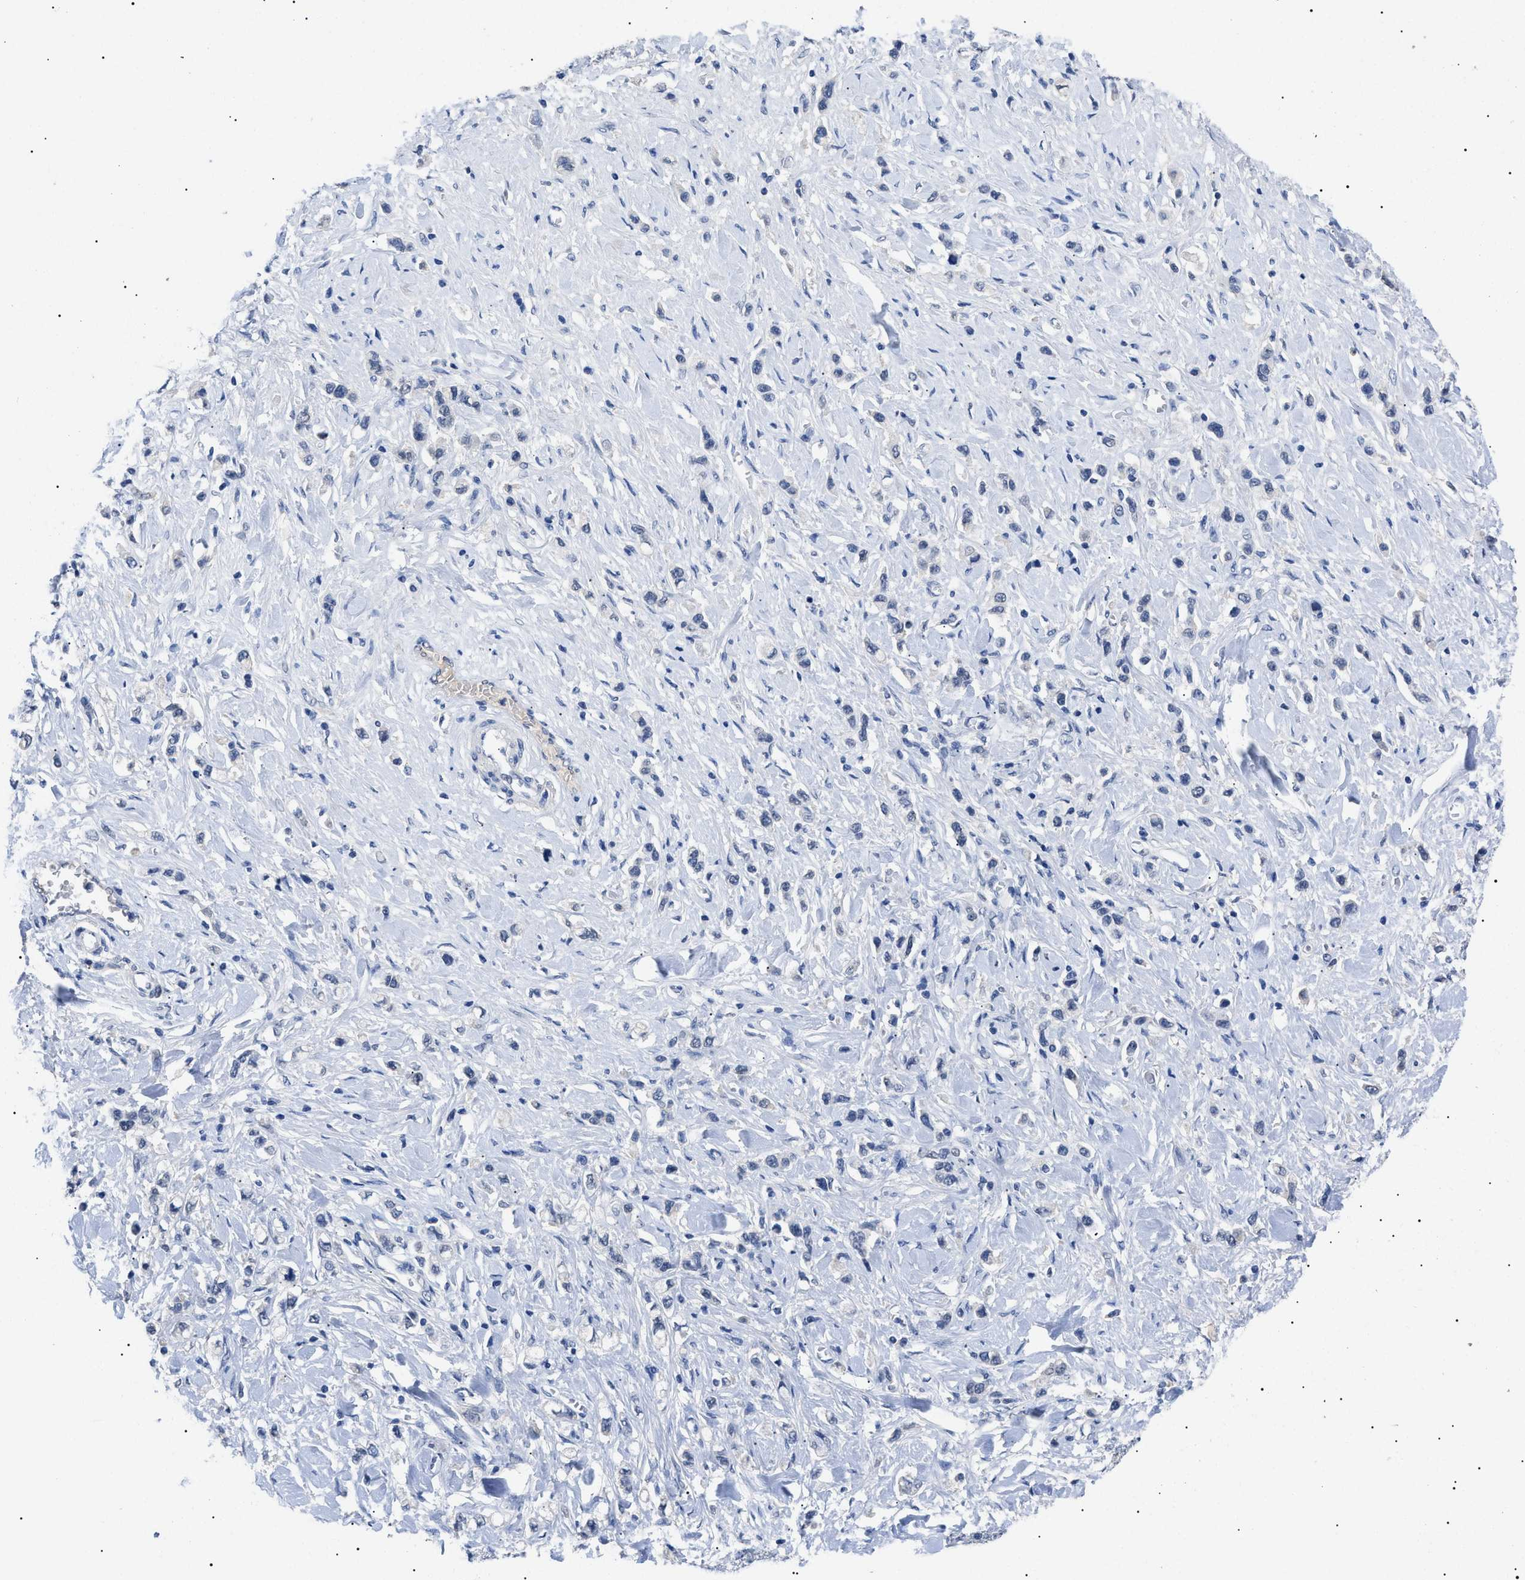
{"staining": {"intensity": "negative", "quantity": "none", "location": "none"}, "tissue": "stomach cancer", "cell_type": "Tumor cells", "image_type": "cancer", "snomed": [{"axis": "morphology", "description": "Normal tissue, NOS"}, {"axis": "morphology", "description": "Adenocarcinoma, NOS"}, {"axis": "topography", "description": "Stomach, upper"}, {"axis": "topography", "description": "Stomach"}], "caption": "DAB (3,3'-diaminobenzidine) immunohistochemical staining of stomach adenocarcinoma displays no significant expression in tumor cells. (Immunohistochemistry (ihc), brightfield microscopy, high magnification).", "gene": "PRRT2", "patient": {"sex": "female", "age": 65}}